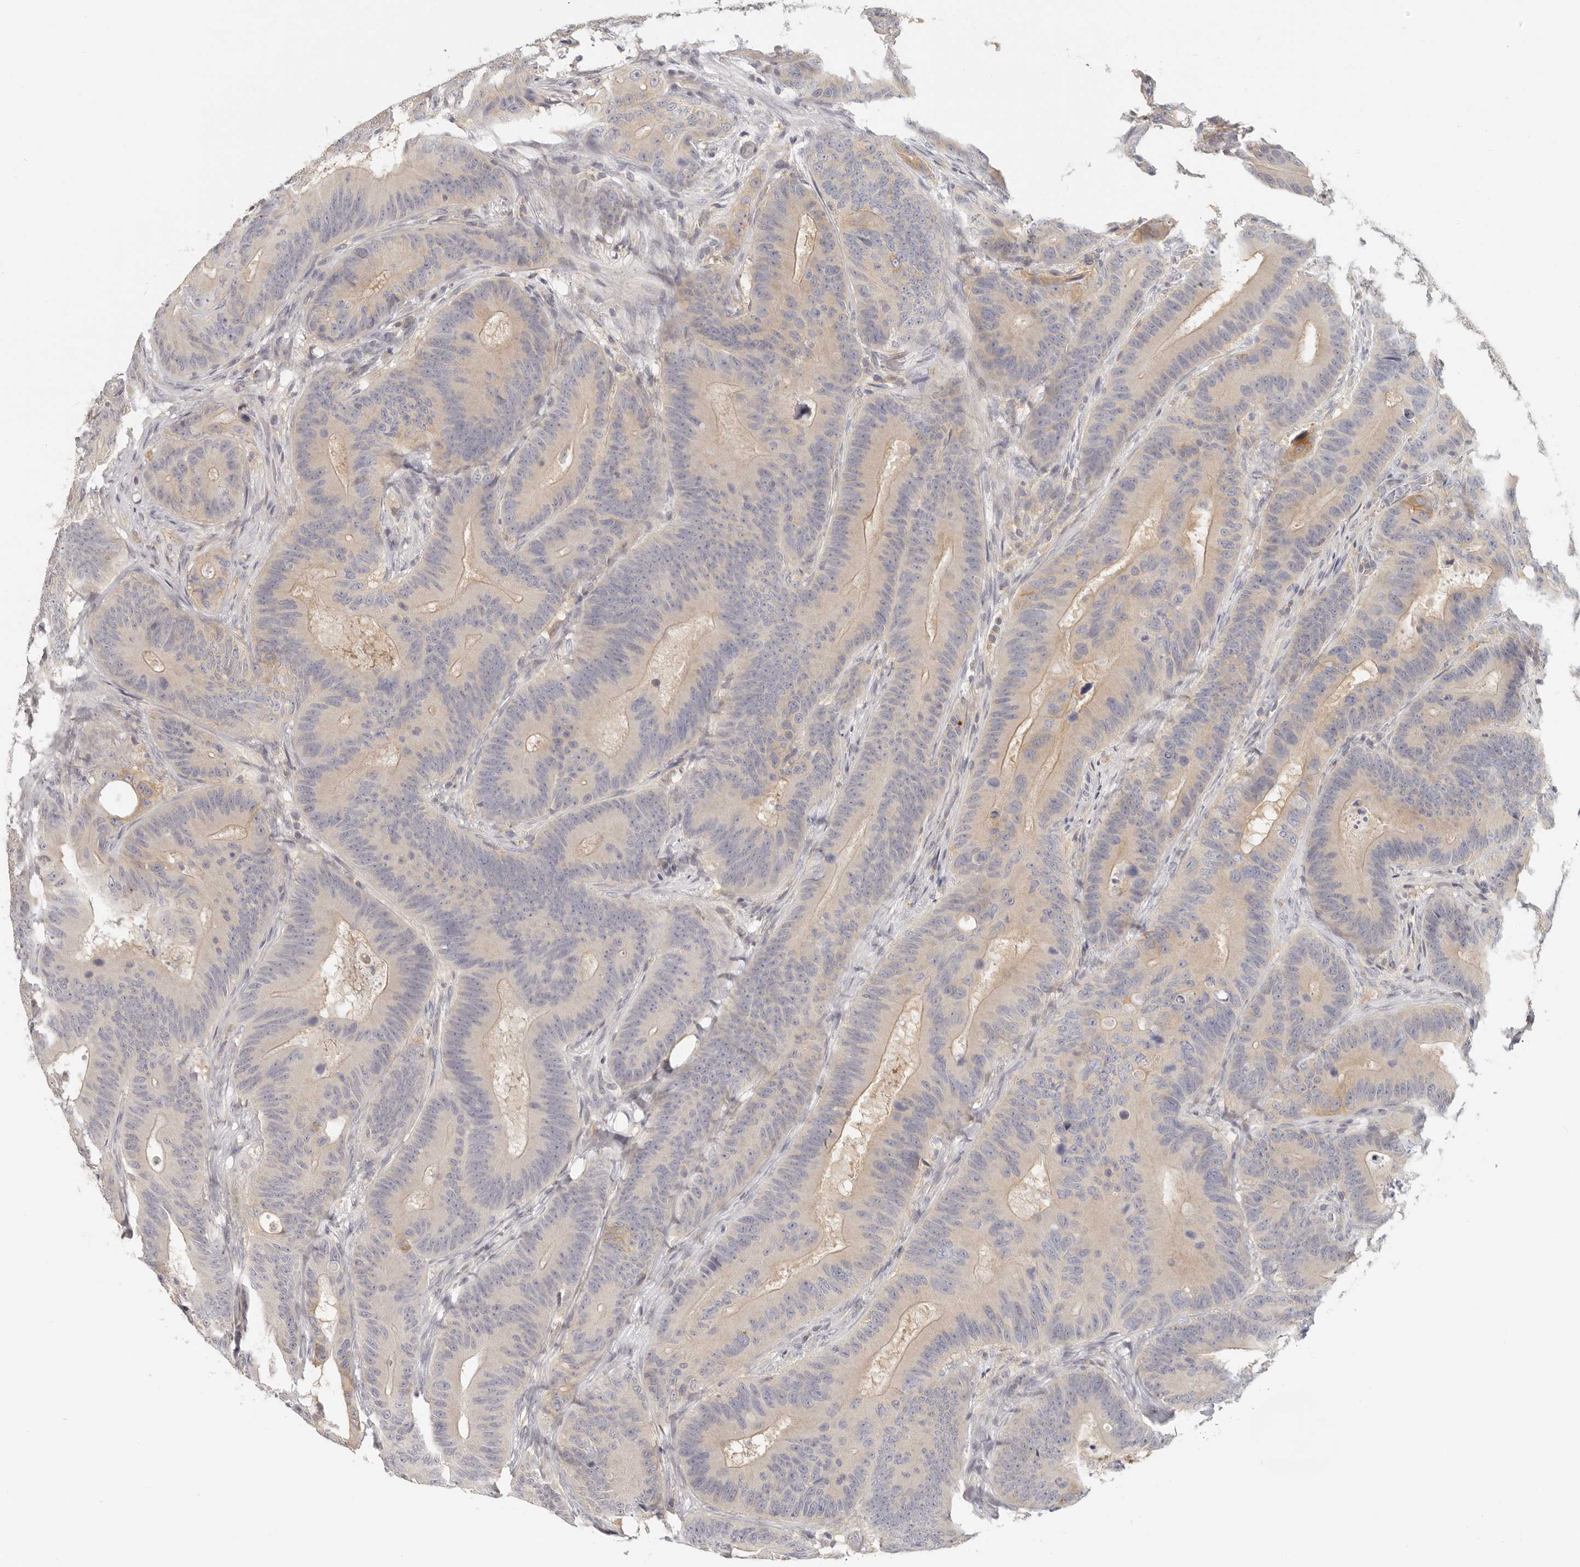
{"staining": {"intensity": "weak", "quantity": "25%-75%", "location": "cytoplasmic/membranous"}, "tissue": "colorectal cancer", "cell_type": "Tumor cells", "image_type": "cancer", "snomed": [{"axis": "morphology", "description": "Adenocarcinoma, NOS"}, {"axis": "topography", "description": "Colon"}], "caption": "Protein staining by immunohistochemistry (IHC) displays weak cytoplasmic/membranous expression in about 25%-75% of tumor cells in colorectal adenocarcinoma.", "gene": "ANXA9", "patient": {"sex": "male", "age": 83}}